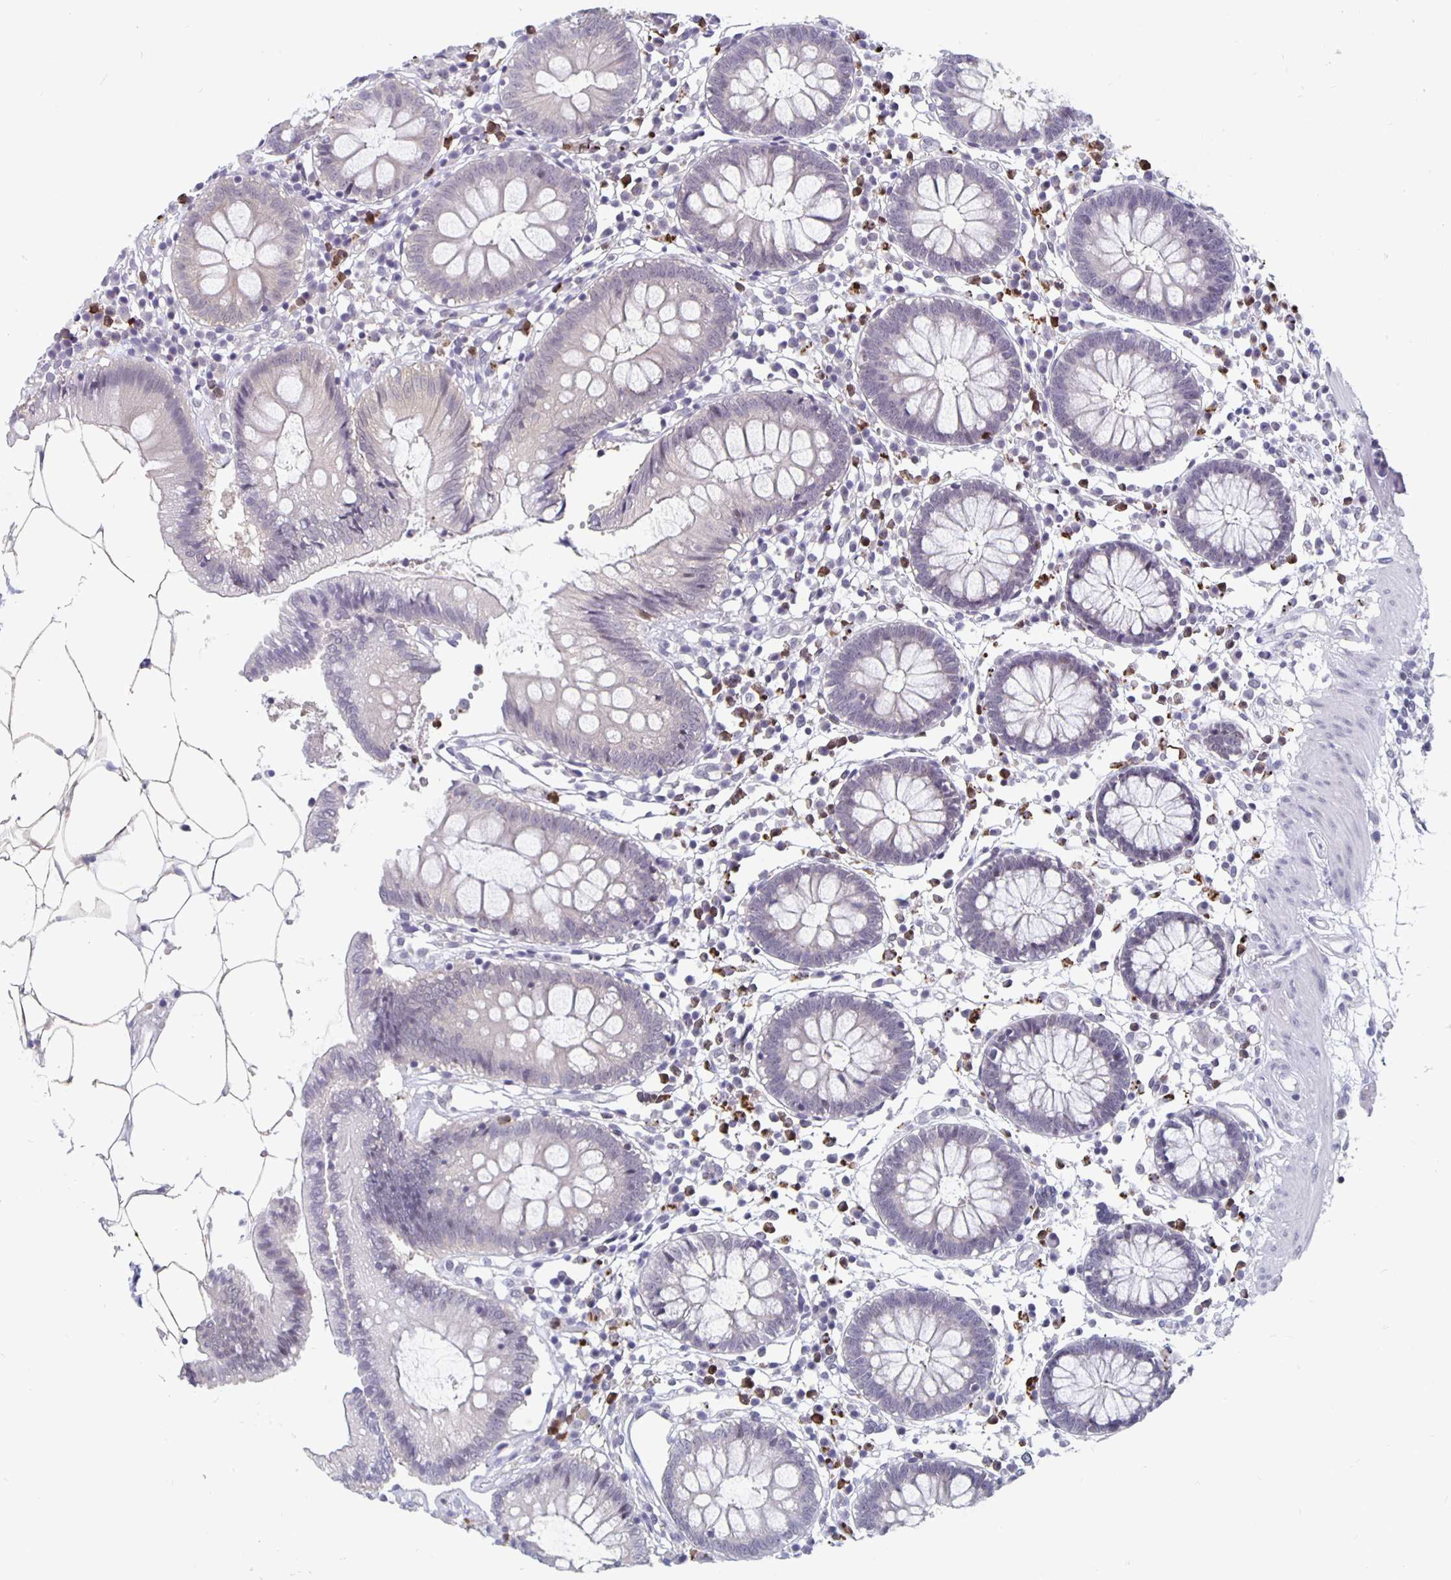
{"staining": {"intensity": "negative", "quantity": "none", "location": "none"}, "tissue": "colon", "cell_type": "Endothelial cells", "image_type": "normal", "snomed": [{"axis": "morphology", "description": "Normal tissue, NOS"}, {"axis": "morphology", "description": "Adenocarcinoma, NOS"}, {"axis": "topography", "description": "Colon"}], "caption": "This is an IHC micrograph of benign human colon. There is no staining in endothelial cells.", "gene": "ZNF691", "patient": {"sex": "male", "age": 83}}